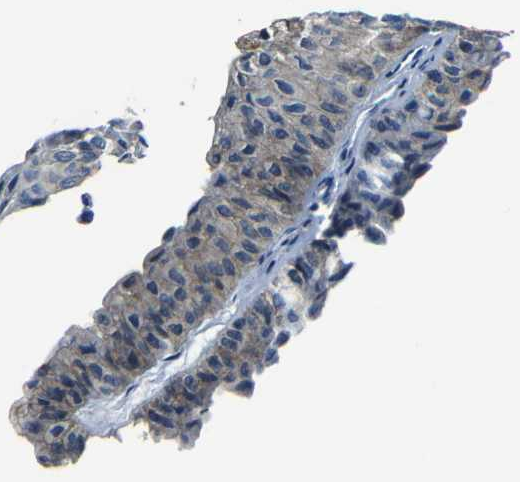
{"staining": {"intensity": "weak", "quantity": ">75%", "location": "cytoplasmic/membranous"}, "tissue": "urothelial cancer", "cell_type": "Tumor cells", "image_type": "cancer", "snomed": [{"axis": "morphology", "description": "Urothelial carcinoma, Low grade"}, {"axis": "topography", "description": "Urinary bladder"}], "caption": "High-power microscopy captured an IHC image of urothelial carcinoma (low-grade), revealing weak cytoplasmic/membranous positivity in about >75% of tumor cells.", "gene": "ANK3", "patient": {"sex": "male", "age": 78}}